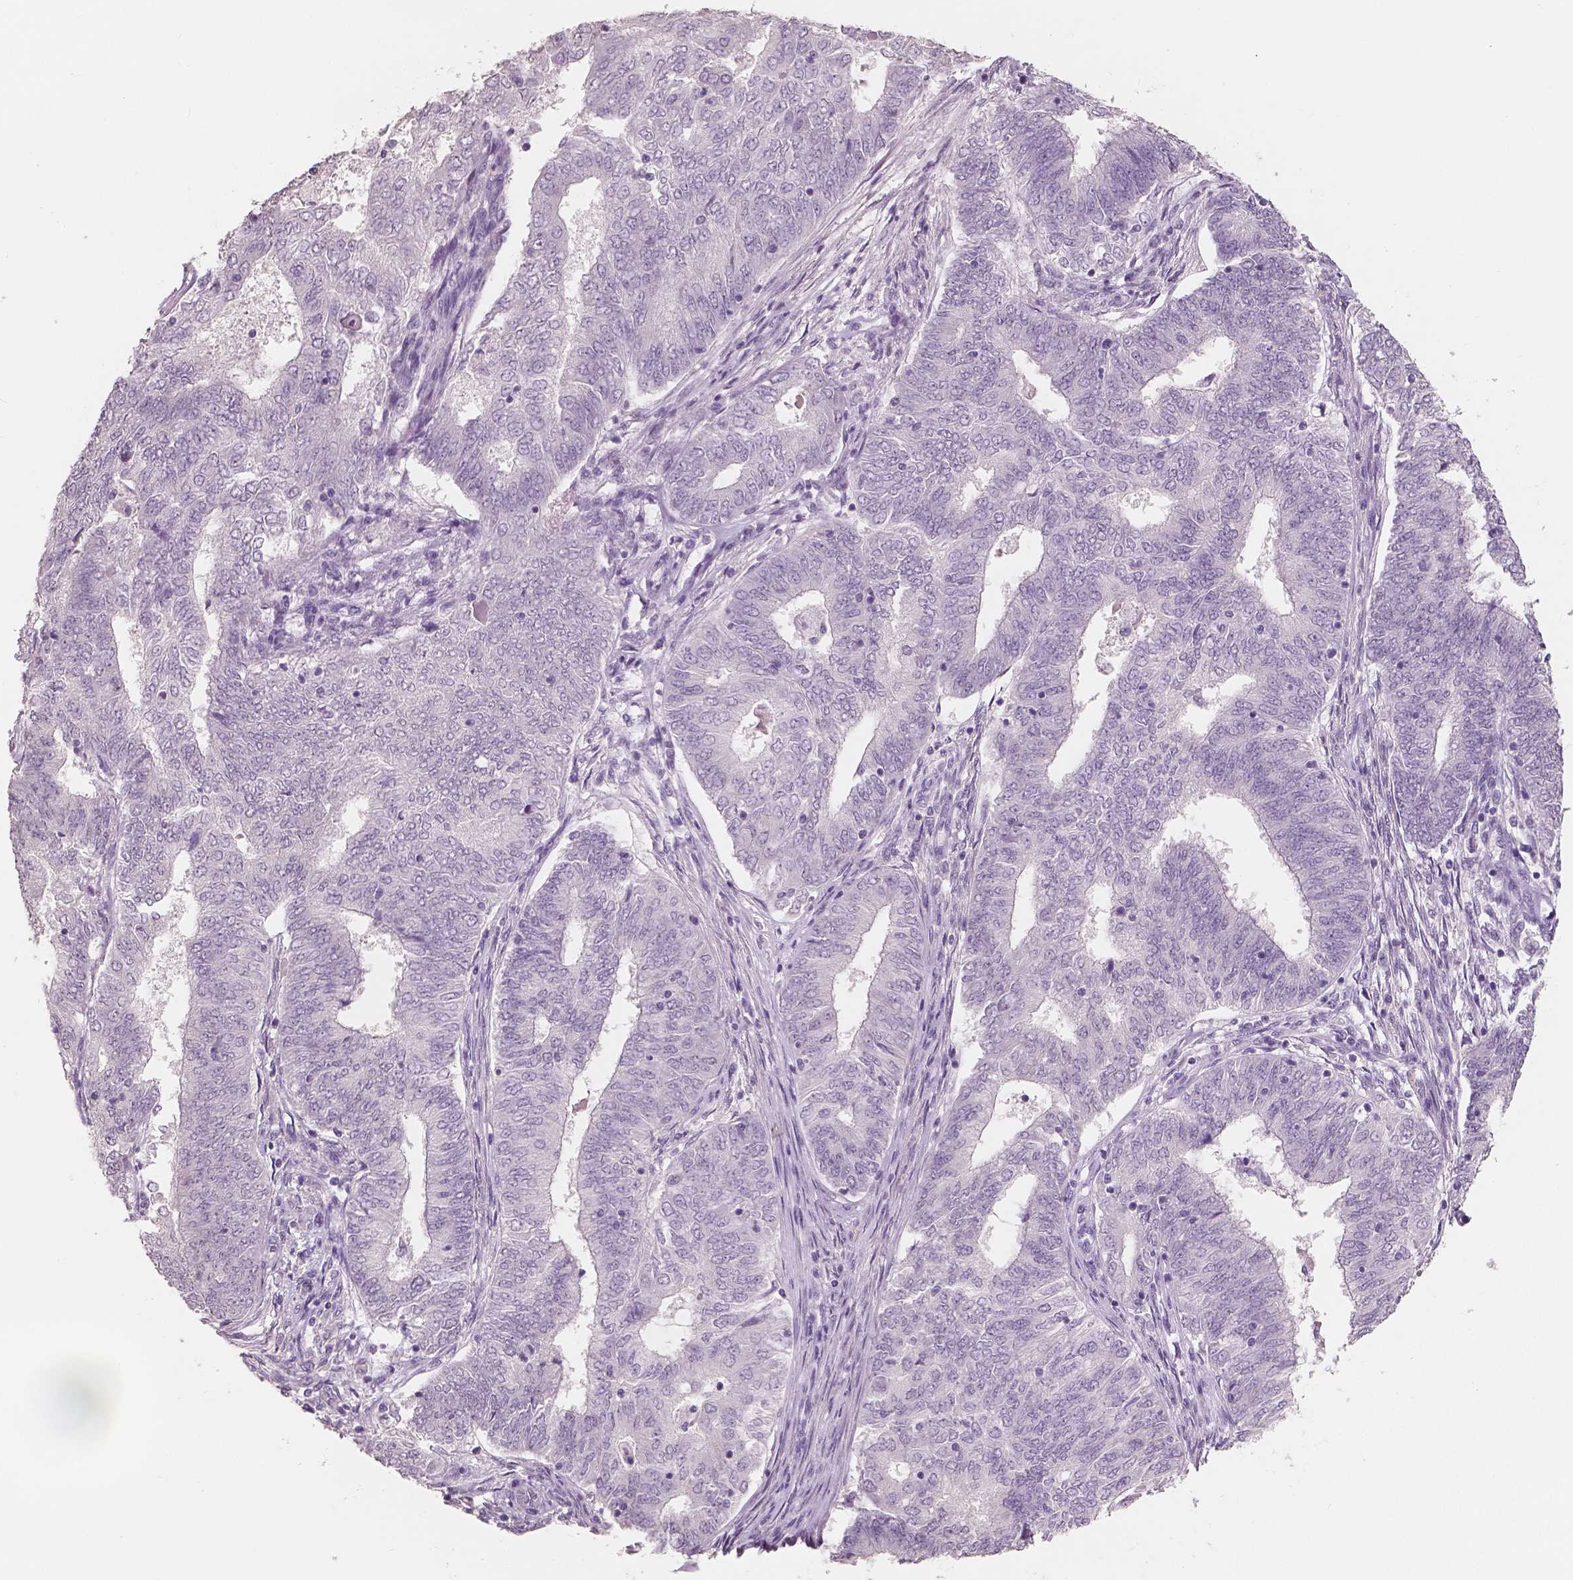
{"staining": {"intensity": "negative", "quantity": "none", "location": "none"}, "tissue": "endometrial cancer", "cell_type": "Tumor cells", "image_type": "cancer", "snomed": [{"axis": "morphology", "description": "Adenocarcinoma, NOS"}, {"axis": "topography", "description": "Endometrium"}], "caption": "There is no significant expression in tumor cells of endometrial cancer. The staining was performed using DAB to visualize the protein expression in brown, while the nuclei were stained in blue with hematoxylin (Magnification: 20x).", "gene": "NECAB1", "patient": {"sex": "female", "age": 62}}